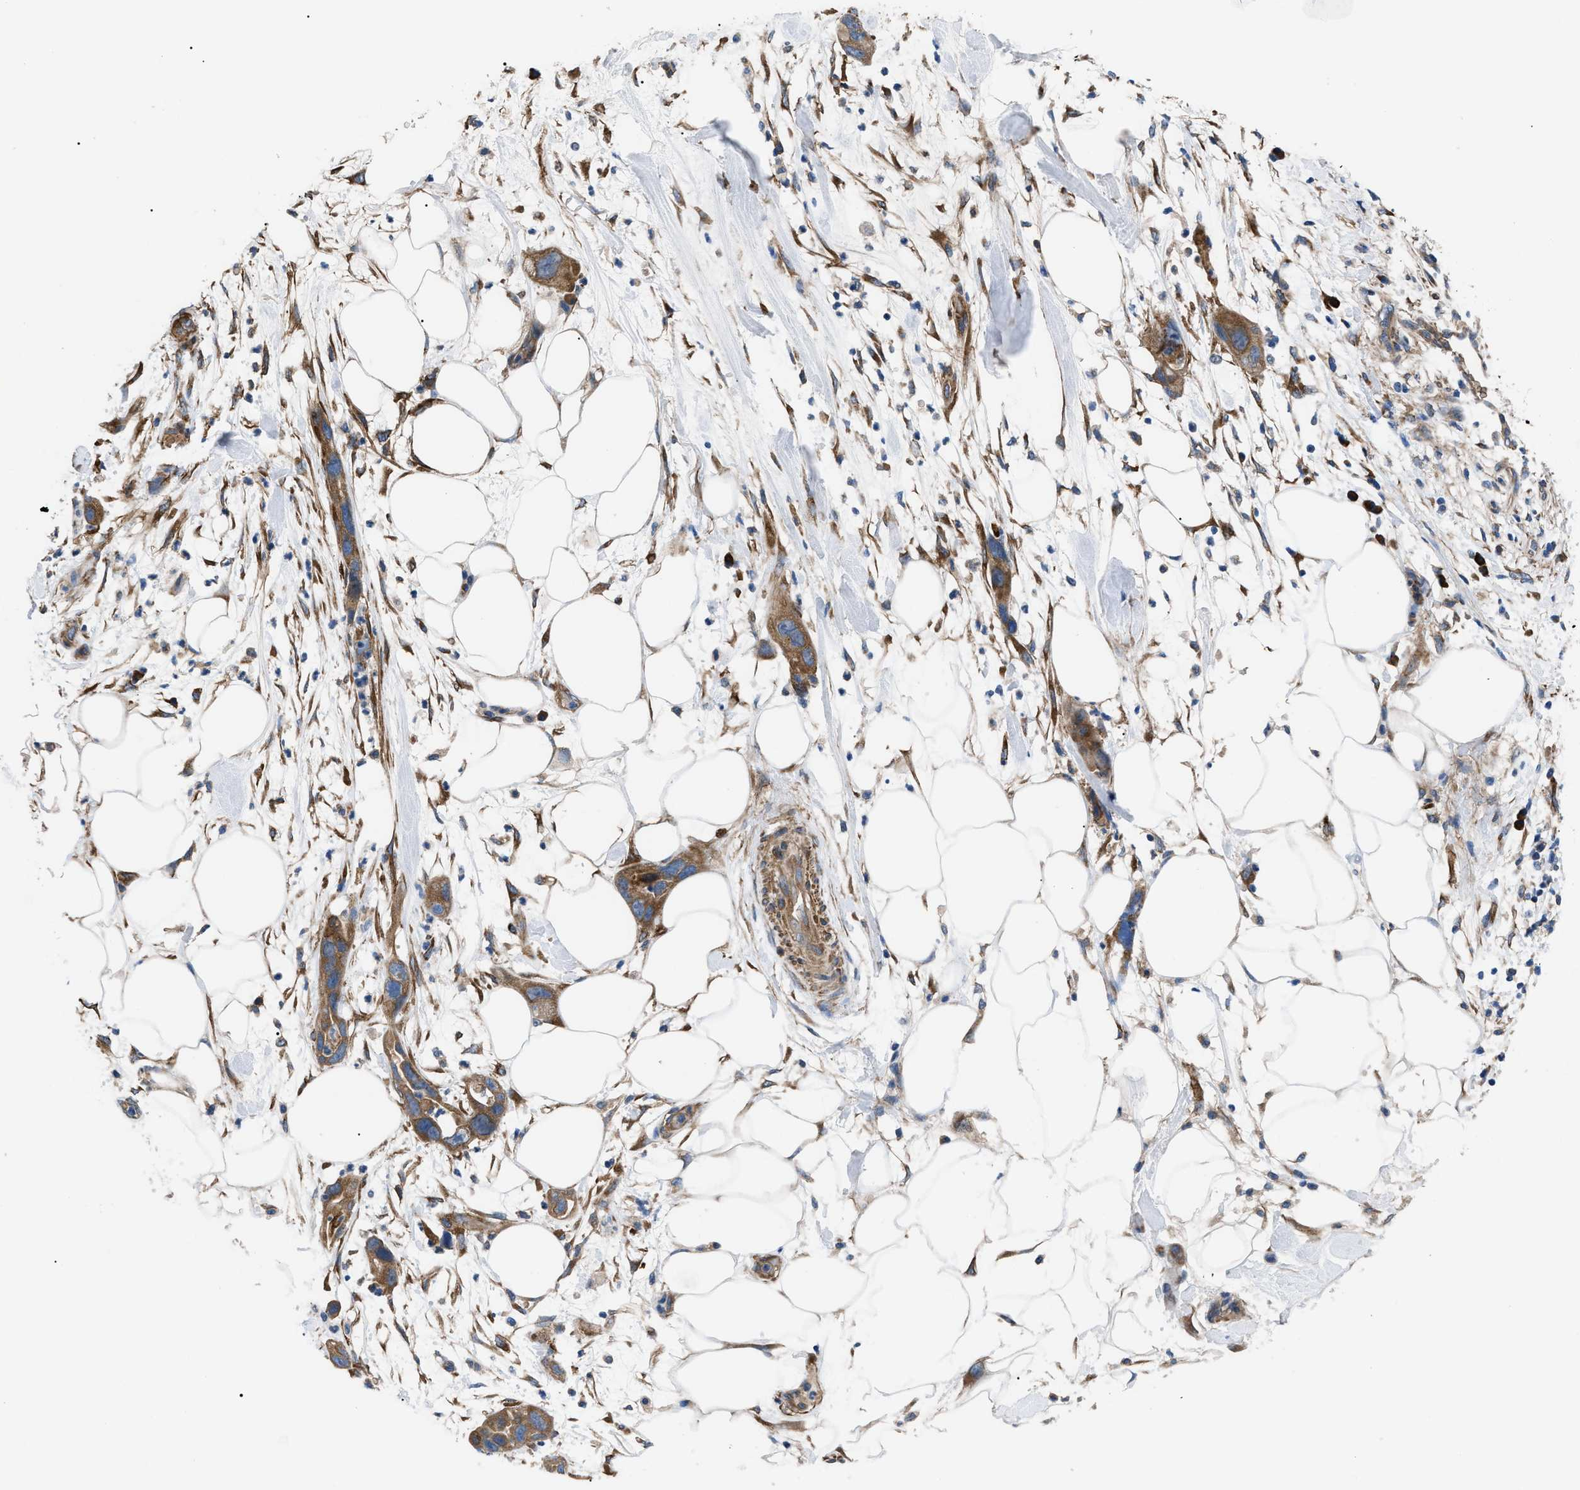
{"staining": {"intensity": "moderate", "quantity": ">75%", "location": "cytoplasmic/membranous"}, "tissue": "pancreatic cancer", "cell_type": "Tumor cells", "image_type": "cancer", "snomed": [{"axis": "morphology", "description": "Adenocarcinoma, NOS"}, {"axis": "topography", "description": "Pancreas"}], "caption": "Brown immunohistochemical staining in human pancreatic adenocarcinoma exhibits moderate cytoplasmic/membranous staining in approximately >75% of tumor cells.", "gene": "MYO10", "patient": {"sex": "female", "age": 71}}